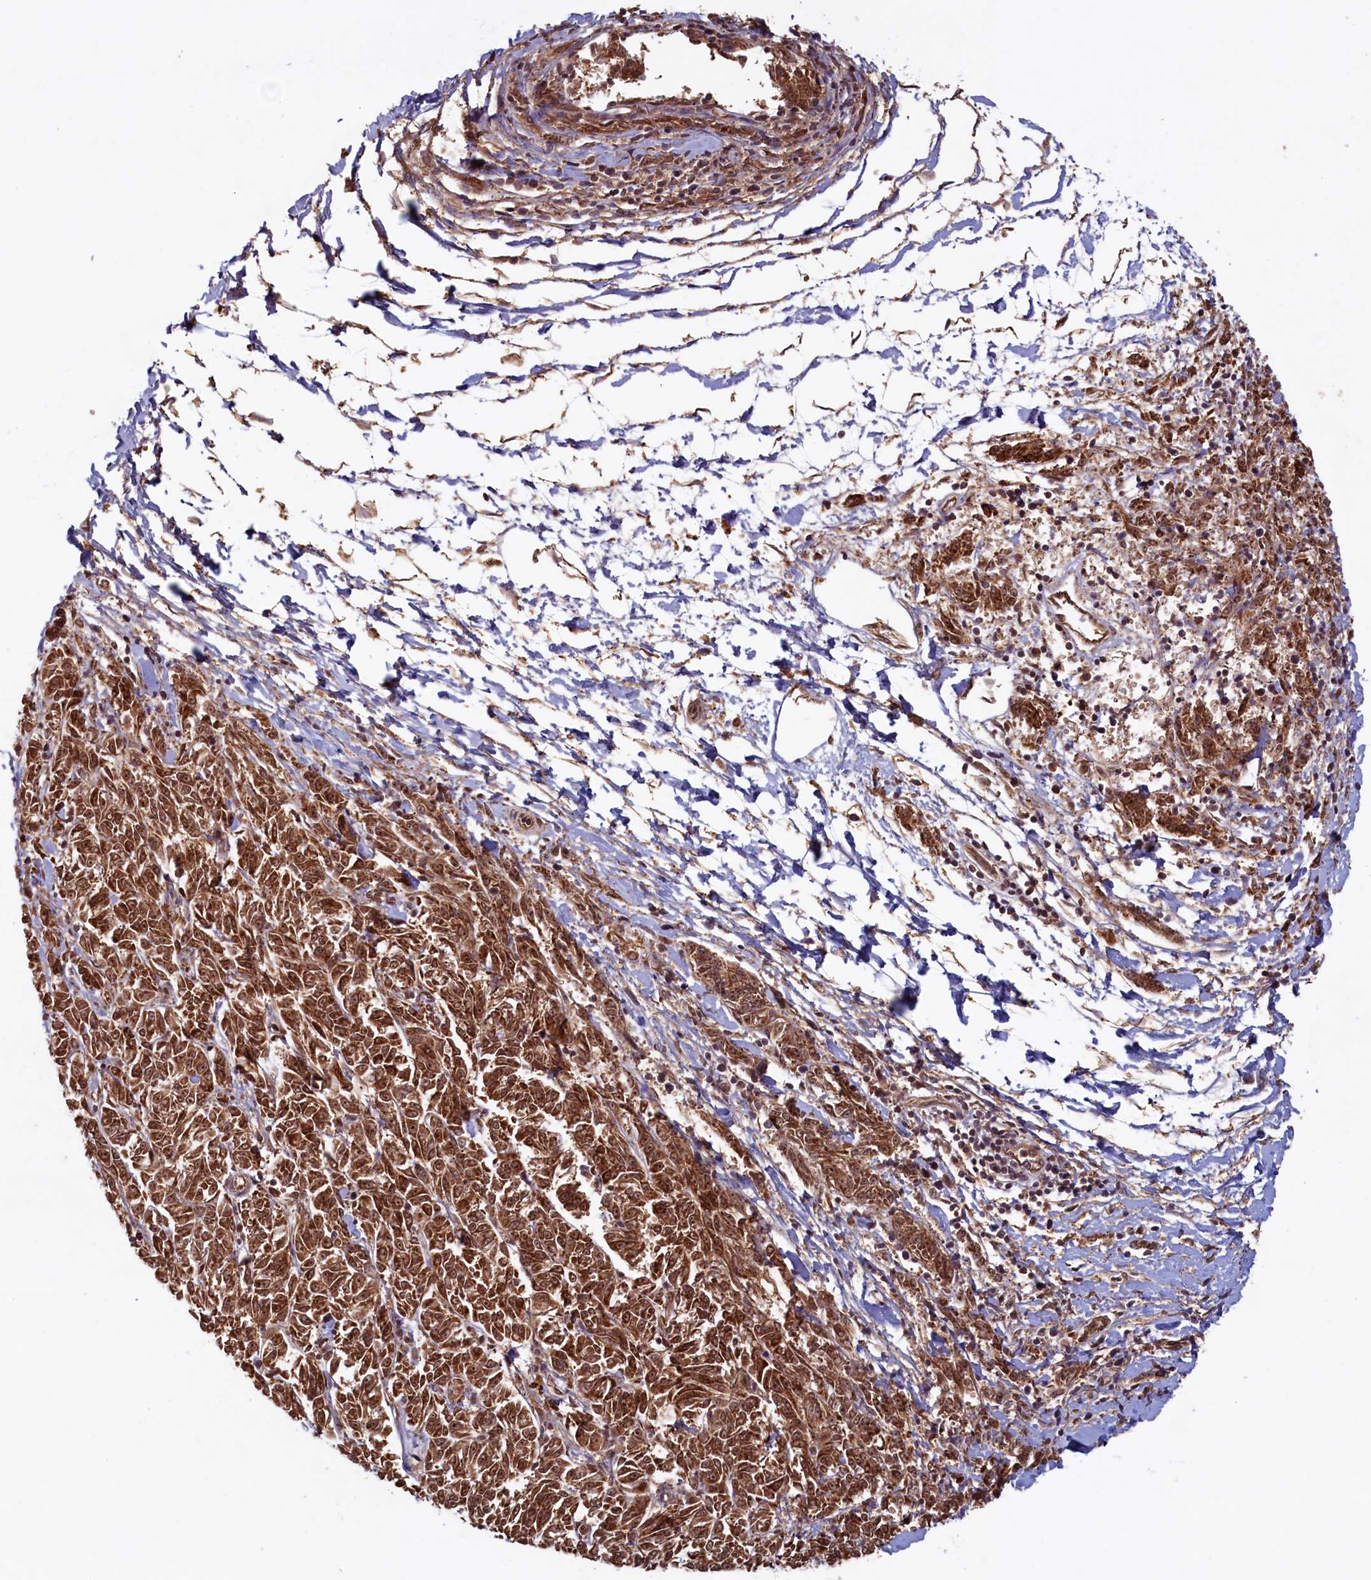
{"staining": {"intensity": "strong", "quantity": ">75%", "location": "cytoplasmic/membranous"}, "tissue": "melanoma", "cell_type": "Tumor cells", "image_type": "cancer", "snomed": [{"axis": "morphology", "description": "Malignant melanoma, NOS"}, {"axis": "topography", "description": "Skin"}], "caption": "The immunohistochemical stain labels strong cytoplasmic/membranous positivity in tumor cells of melanoma tissue.", "gene": "UBE3B", "patient": {"sex": "female", "age": 72}}